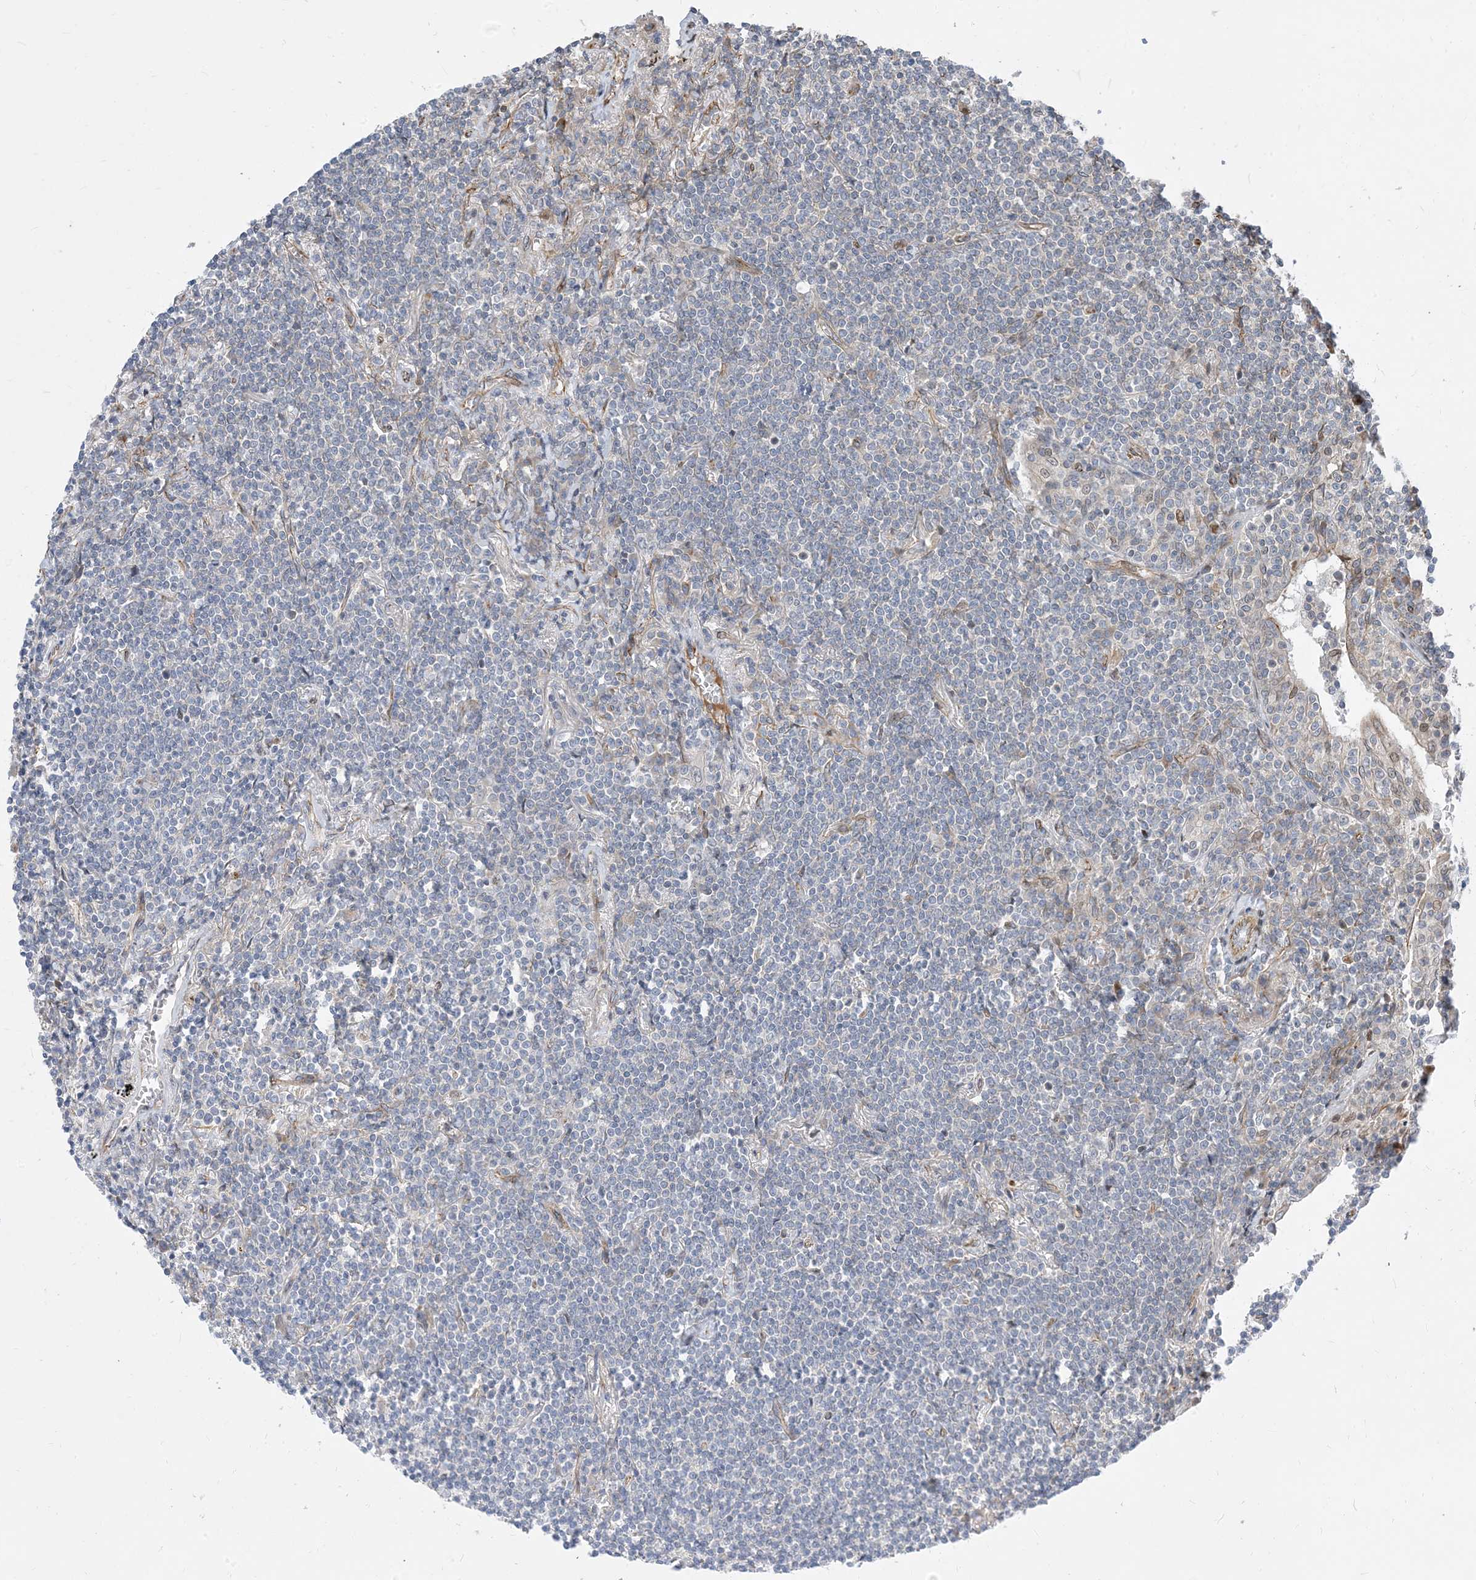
{"staining": {"intensity": "negative", "quantity": "none", "location": "none"}, "tissue": "lymphoma", "cell_type": "Tumor cells", "image_type": "cancer", "snomed": [{"axis": "morphology", "description": "Malignant lymphoma, non-Hodgkin's type, Low grade"}, {"axis": "topography", "description": "Lung"}], "caption": "An immunohistochemistry (IHC) micrograph of lymphoma is shown. There is no staining in tumor cells of lymphoma. Nuclei are stained in blue.", "gene": "TYSND1", "patient": {"sex": "female", "age": 71}}